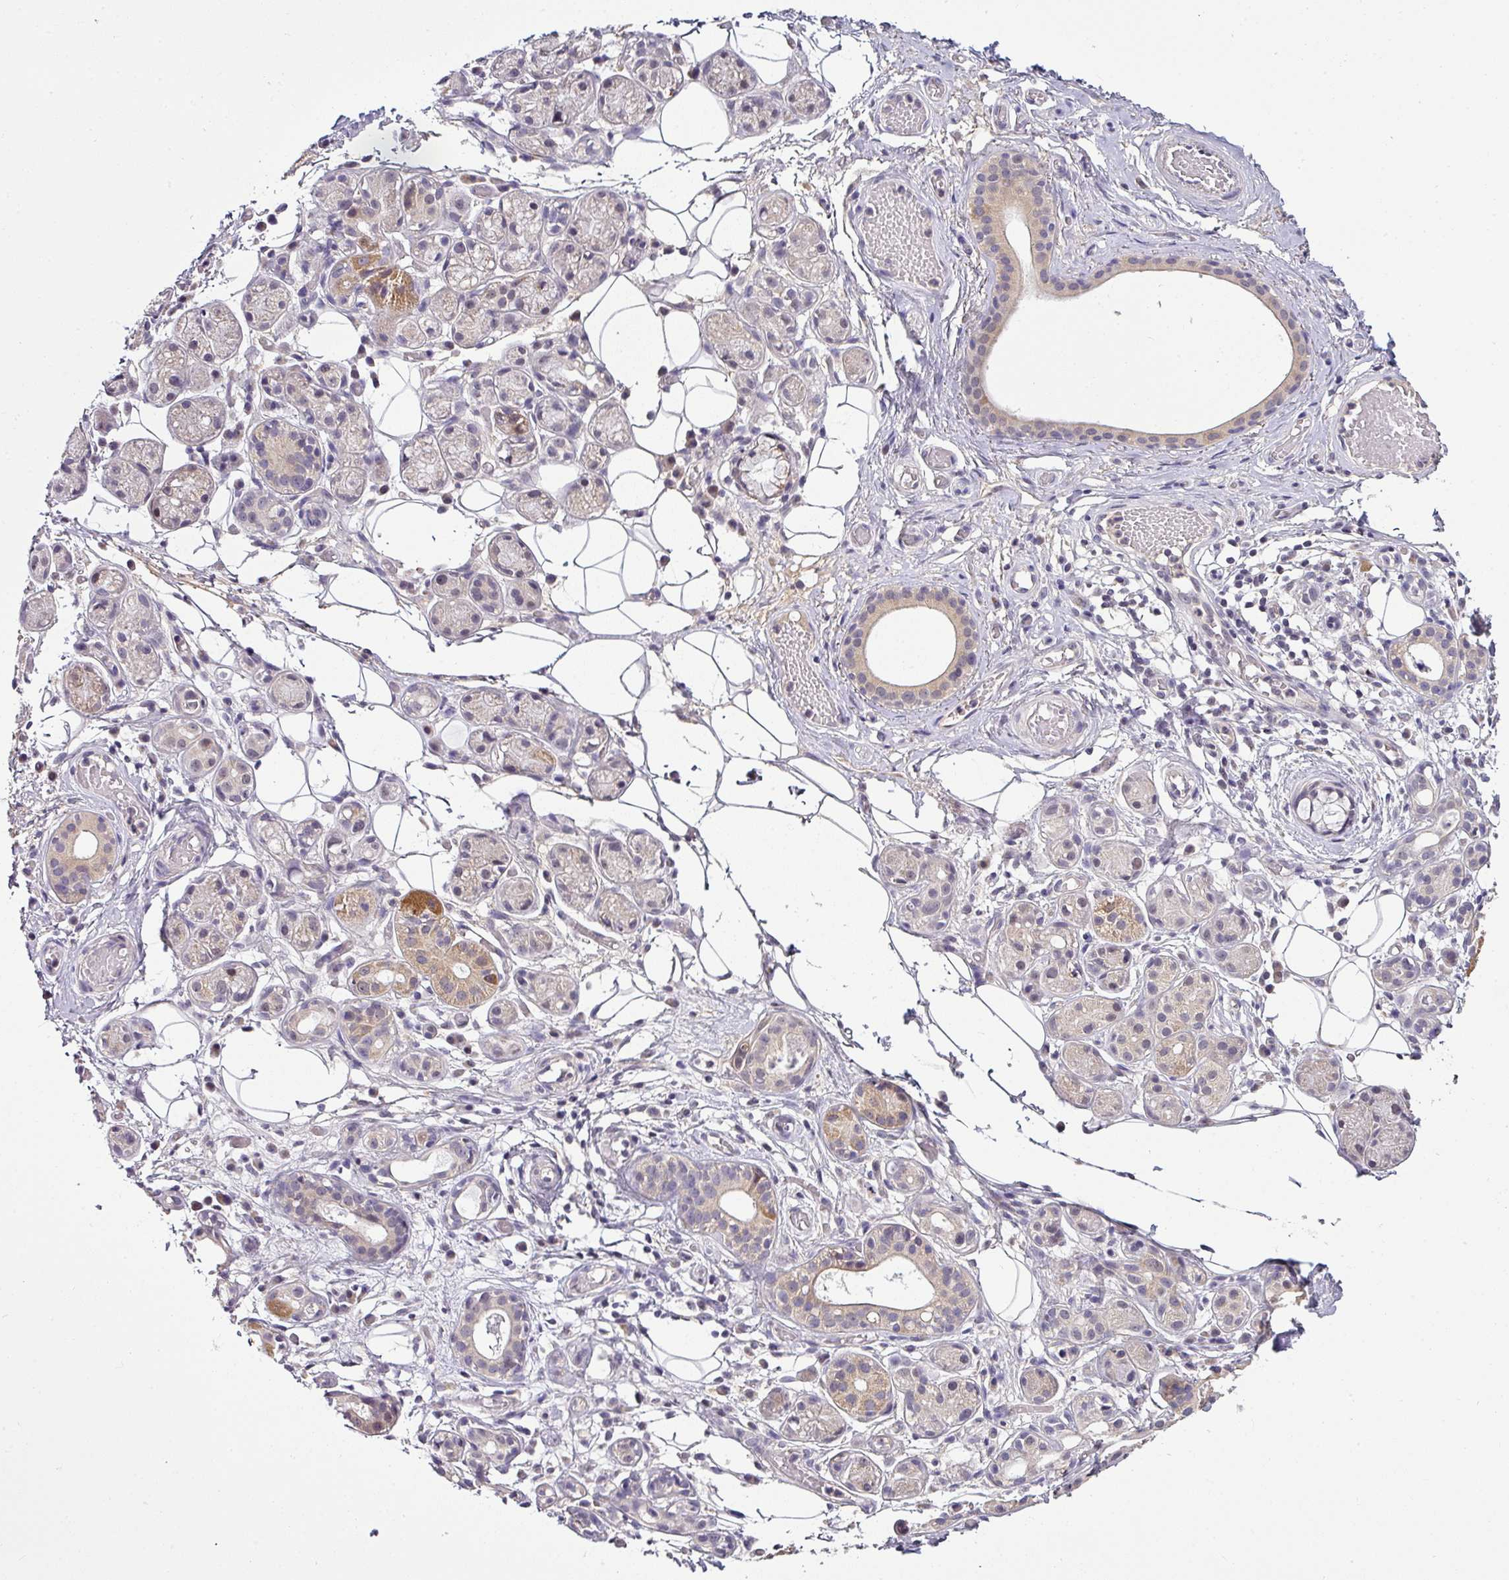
{"staining": {"intensity": "moderate", "quantity": "<25%", "location": "cytoplasmic/membranous"}, "tissue": "salivary gland", "cell_type": "Glandular cells", "image_type": "normal", "snomed": [{"axis": "morphology", "description": "Normal tissue, NOS"}, {"axis": "topography", "description": "Salivary gland"}], "caption": "Brown immunohistochemical staining in benign human salivary gland reveals moderate cytoplasmic/membranous expression in approximately <25% of glandular cells. The protein of interest is stained brown, and the nuclei are stained in blue (DAB (3,3'-diaminobenzidine) IHC with brightfield microscopy, high magnification).", "gene": "NAPSA", "patient": {"sex": "male", "age": 82}}